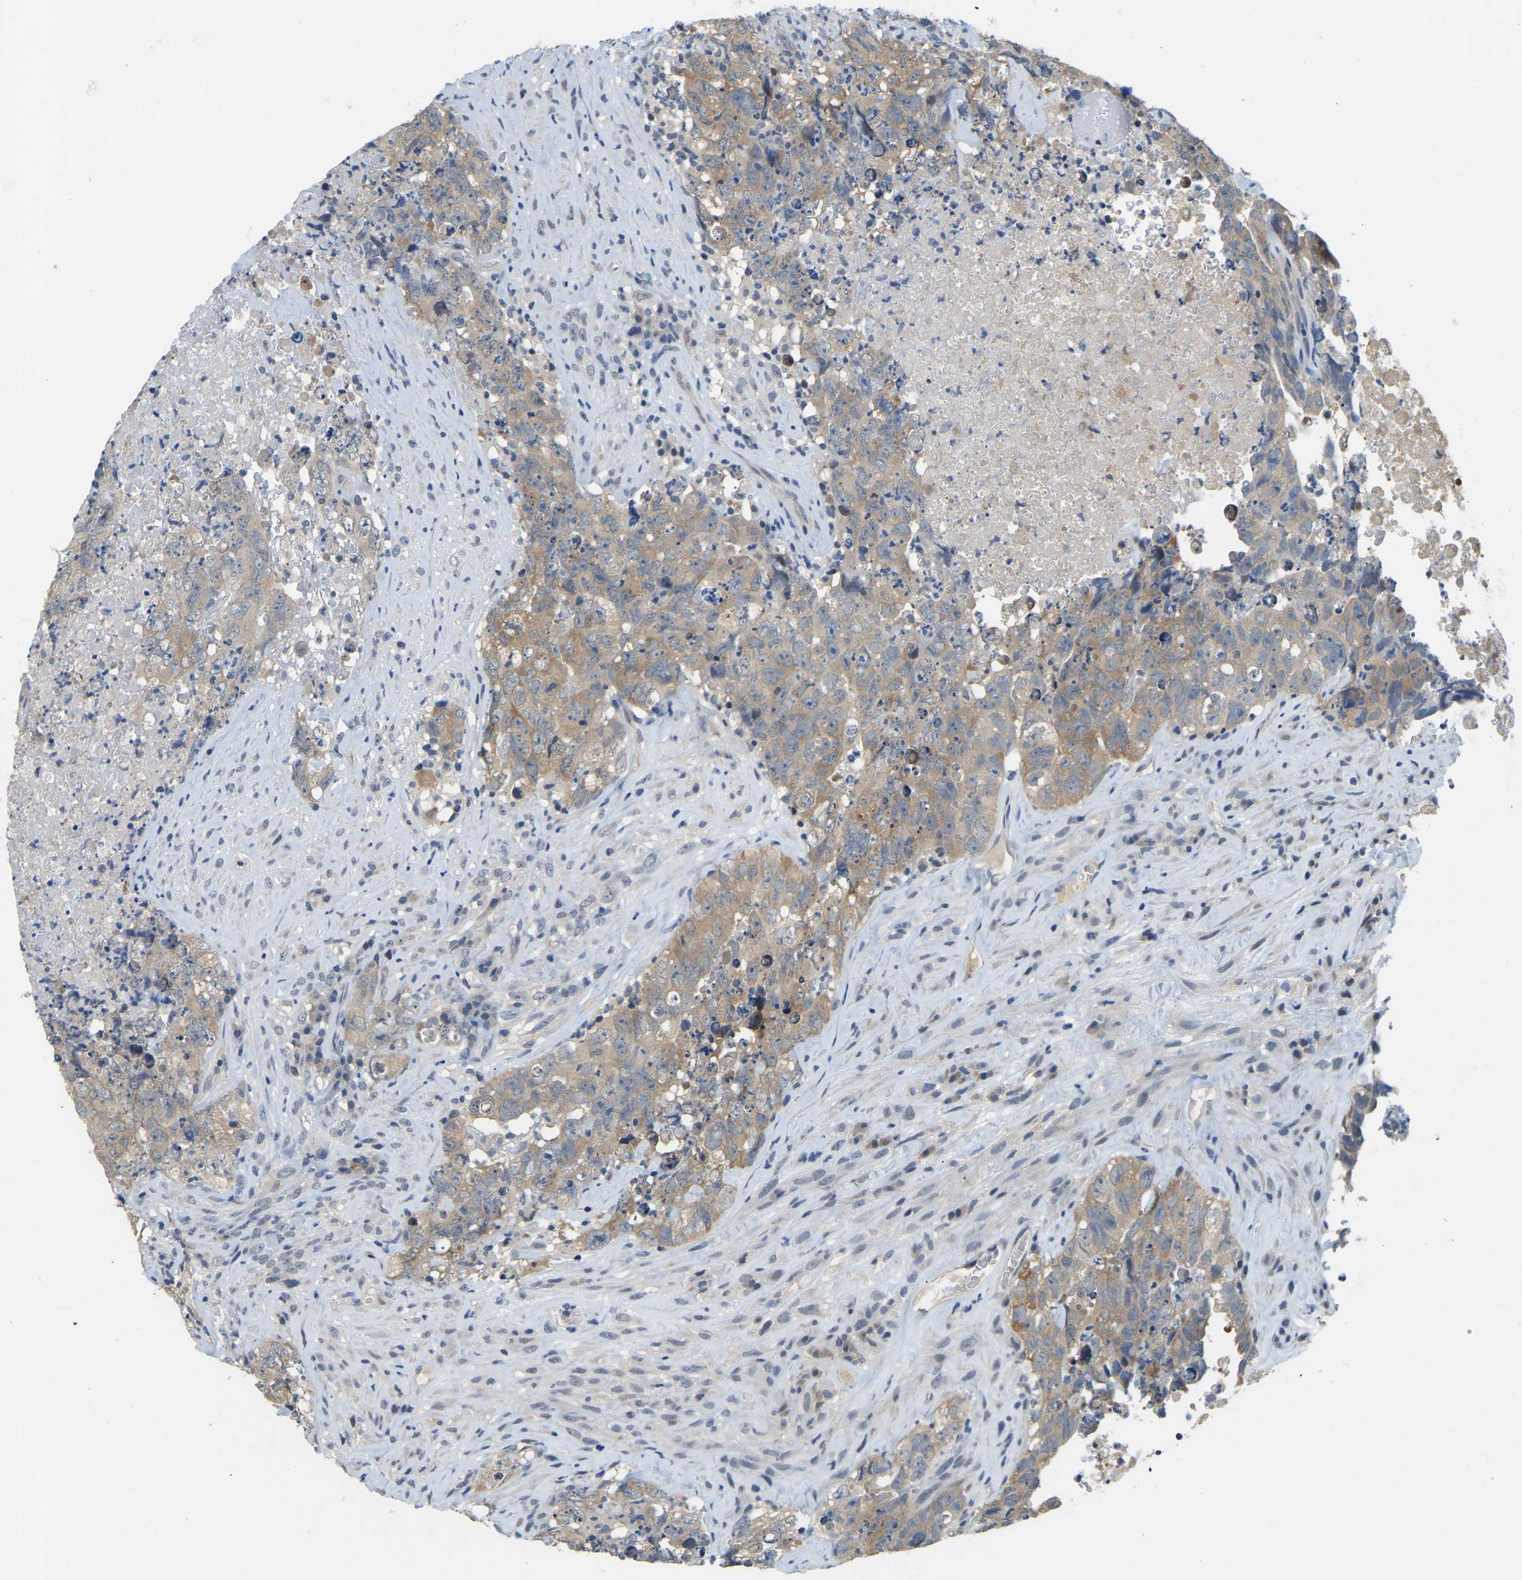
{"staining": {"intensity": "weak", "quantity": ">75%", "location": "cytoplasmic/membranous"}, "tissue": "testis cancer", "cell_type": "Tumor cells", "image_type": "cancer", "snomed": [{"axis": "morphology", "description": "Carcinoma, Embryonal, NOS"}, {"axis": "topography", "description": "Testis"}], "caption": "A low amount of weak cytoplasmic/membranous positivity is present in about >75% of tumor cells in testis embryonal carcinoma tissue.", "gene": "AHNAK", "patient": {"sex": "male", "age": 32}}